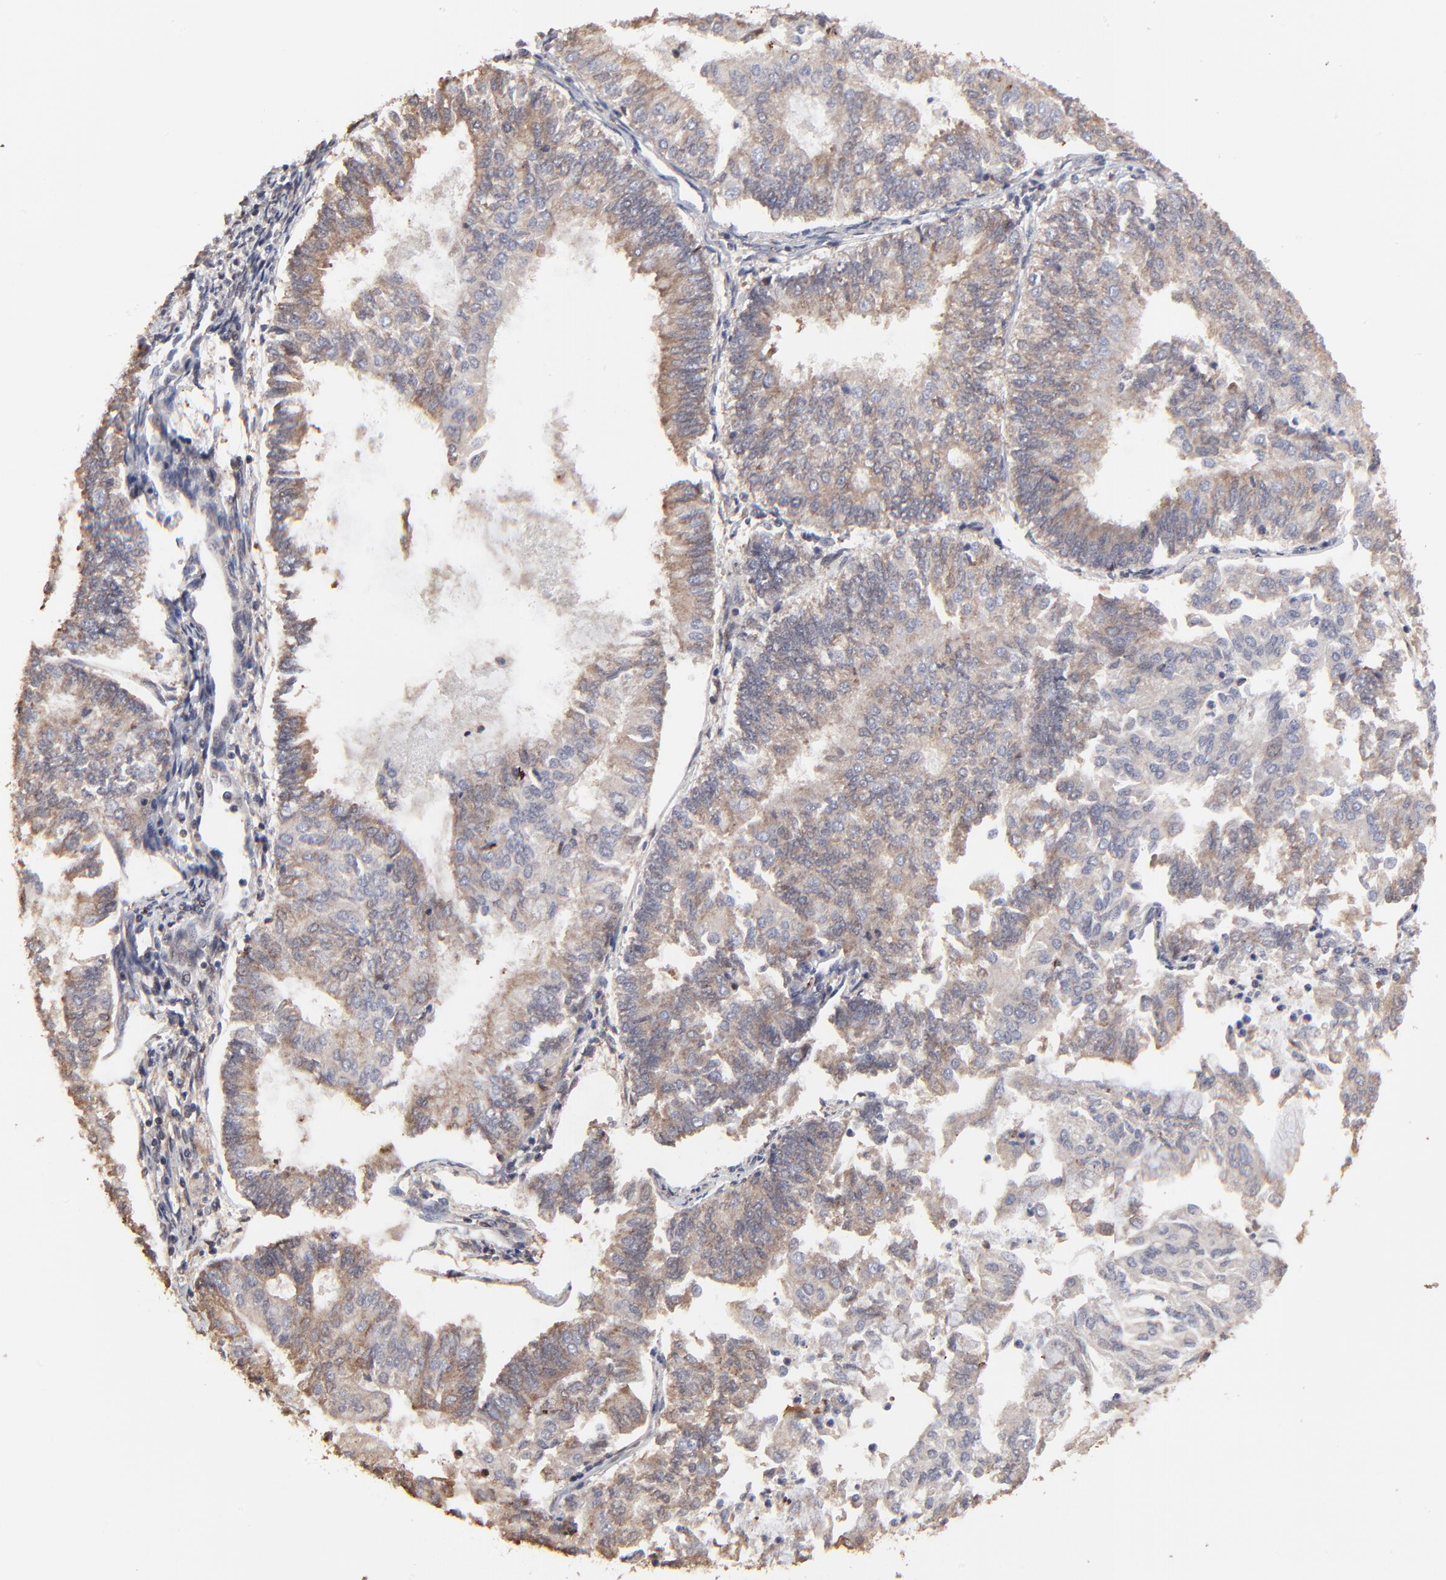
{"staining": {"intensity": "moderate", "quantity": "25%-75%", "location": "cytoplasmic/membranous"}, "tissue": "endometrial cancer", "cell_type": "Tumor cells", "image_type": "cancer", "snomed": [{"axis": "morphology", "description": "Adenocarcinoma, NOS"}, {"axis": "topography", "description": "Endometrium"}], "caption": "About 25%-75% of tumor cells in adenocarcinoma (endometrial) reveal moderate cytoplasmic/membranous protein positivity as visualized by brown immunohistochemical staining.", "gene": "ELP2", "patient": {"sex": "female", "age": 59}}